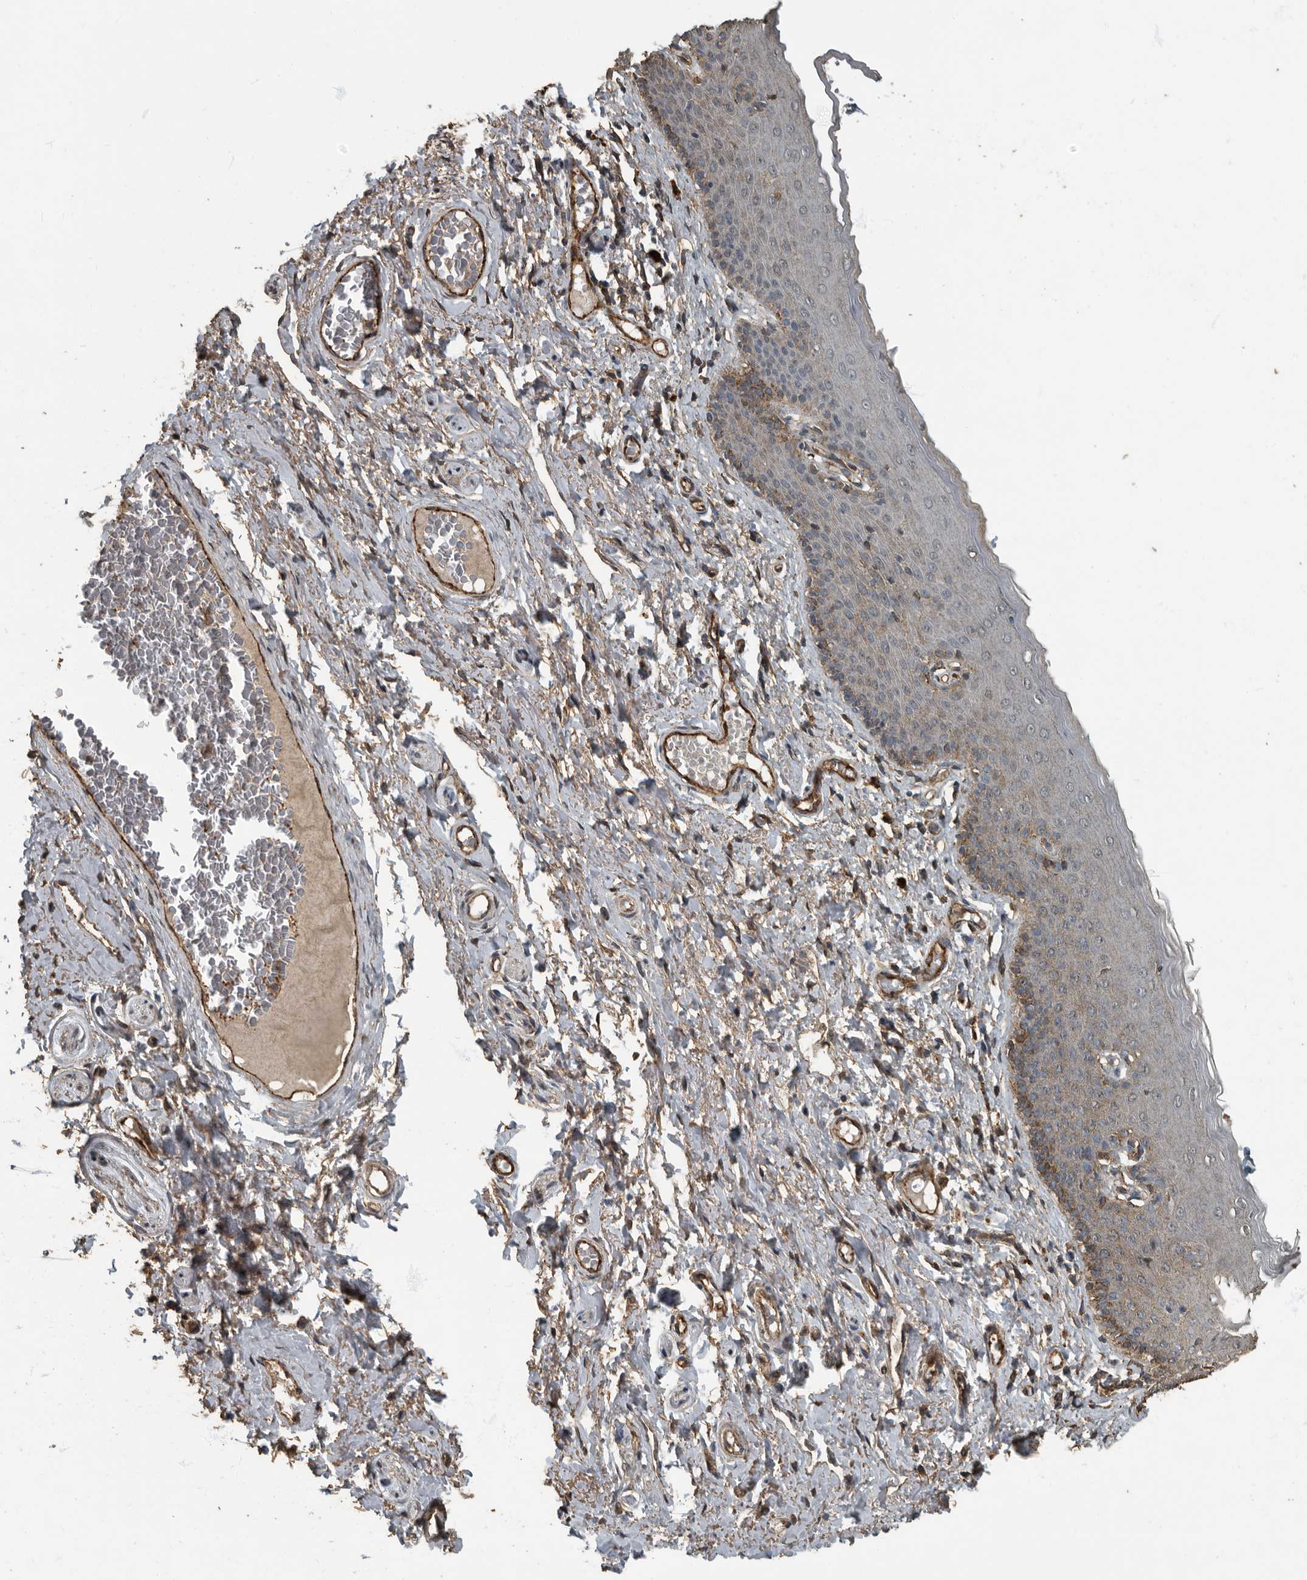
{"staining": {"intensity": "moderate", "quantity": "25%-75%", "location": "cytoplasmic/membranous"}, "tissue": "skin", "cell_type": "Epidermal cells", "image_type": "normal", "snomed": [{"axis": "morphology", "description": "Normal tissue, NOS"}, {"axis": "topography", "description": "Vulva"}], "caption": "Protein analysis of benign skin displays moderate cytoplasmic/membranous positivity in about 25%-75% of epidermal cells.", "gene": "IL15RA", "patient": {"sex": "female", "age": 66}}